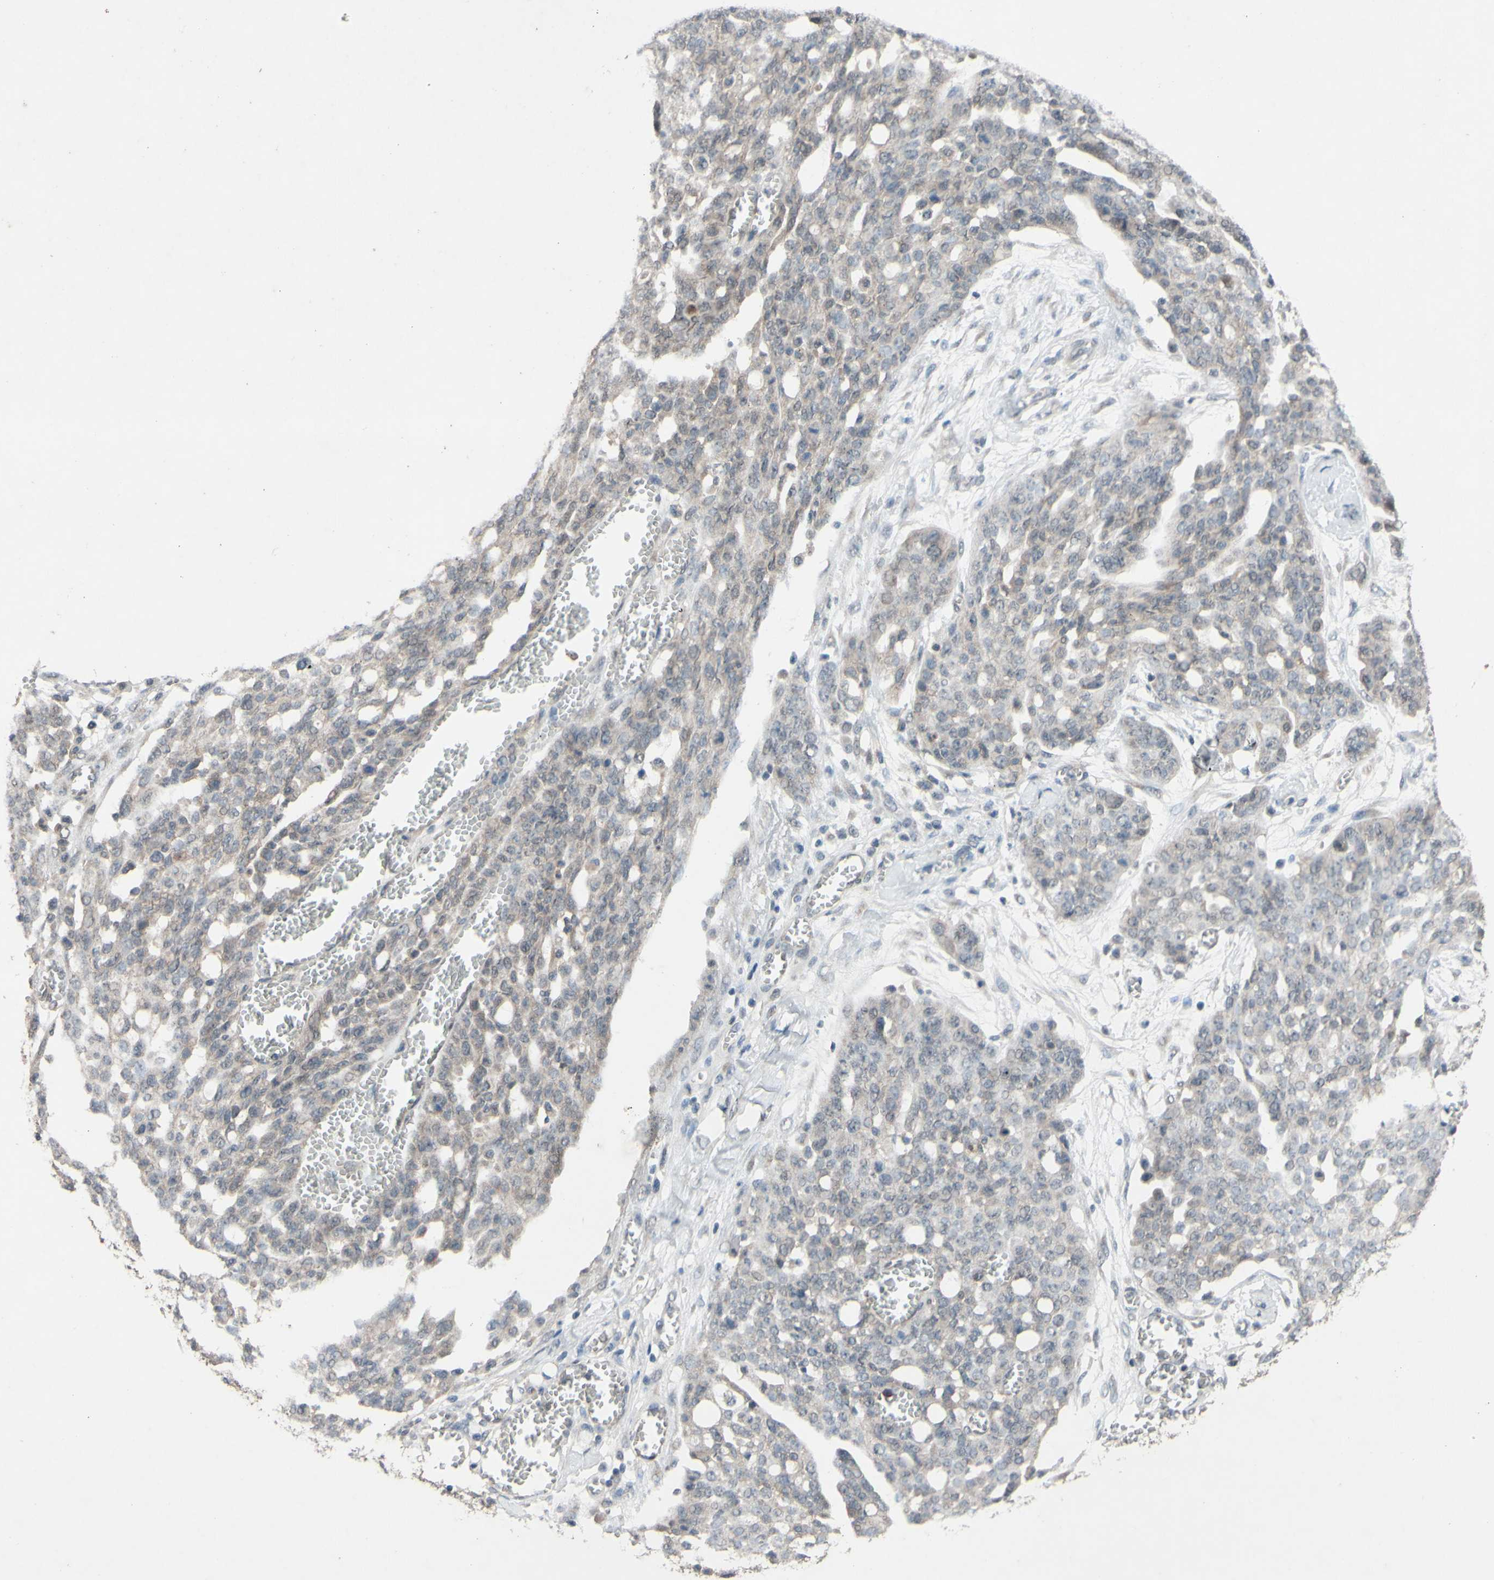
{"staining": {"intensity": "weak", "quantity": "25%-75%", "location": "cytoplasmic/membranous"}, "tissue": "ovarian cancer", "cell_type": "Tumor cells", "image_type": "cancer", "snomed": [{"axis": "morphology", "description": "Cystadenocarcinoma, serous, NOS"}, {"axis": "topography", "description": "Soft tissue"}, {"axis": "topography", "description": "Ovary"}], "caption": "Ovarian cancer was stained to show a protein in brown. There is low levels of weak cytoplasmic/membranous expression in about 25%-75% of tumor cells. The staining was performed using DAB (3,3'-diaminobenzidine) to visualize the protein expression in brown, while the nuclei were stained in blue with hematoxylin (Magnification: 20x).", "gene": "CDCP1", "patient": {"sex": "female", "age": 57}}